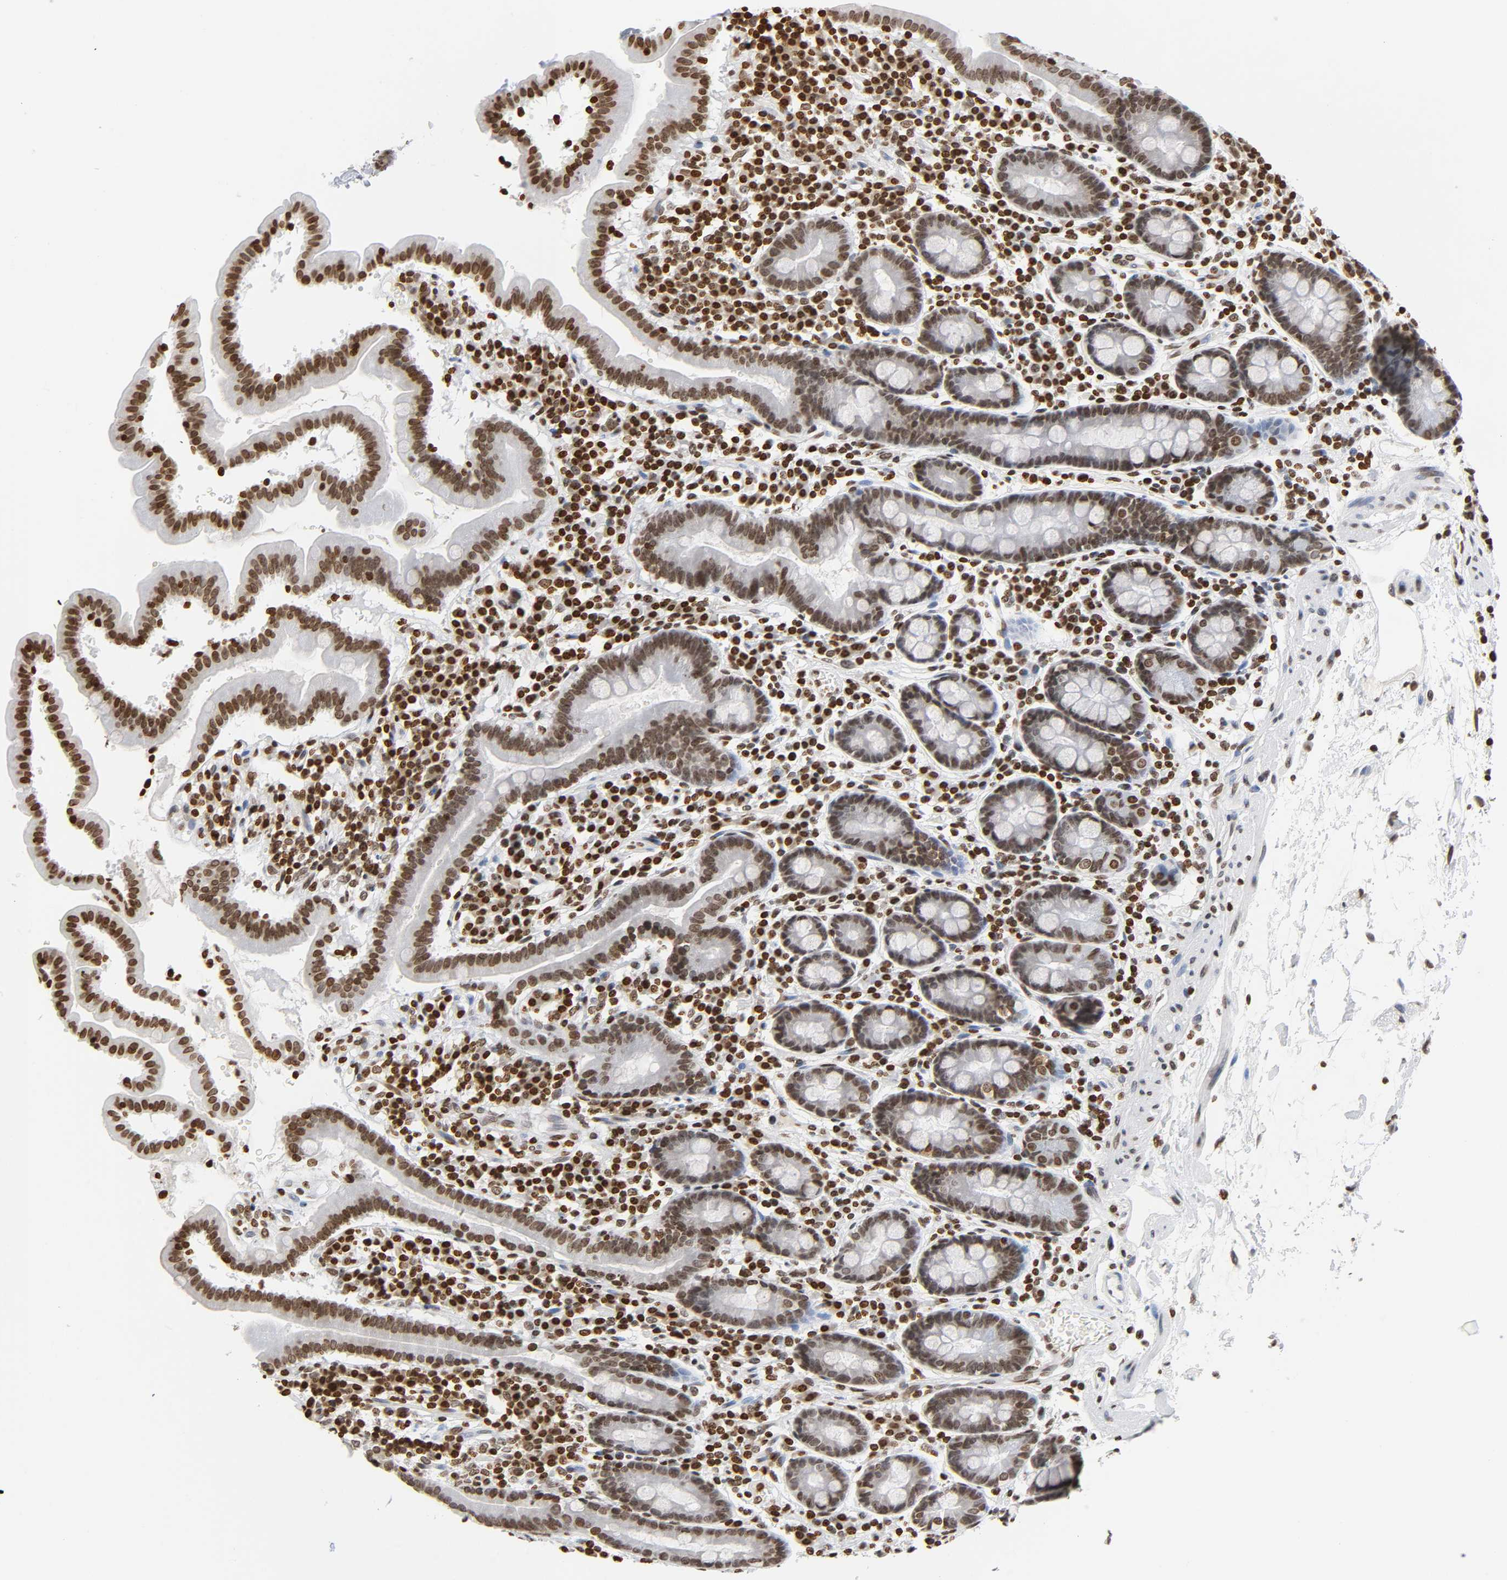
{"staining": {"intensity": "moderate", "quantity": ">75%", "location": "nuclear"}, "tissue": "duodenum", "cell_type": "Glandular cells", "image_type": "normal", "snomed": [{"axis": "morphology", "description": "Normal tissue, NOS"}, {"axis": "topography", "description": "Duodenum"}], "caption": "Immunohistochemical staining of normal human duodenum reveals medium levels of moderate nuclear positivity in about >75% of glandular cells. Nuclei are stained in blue.", "gene": "HOXA6", "patient": {"sex": "male", "age": 50}}